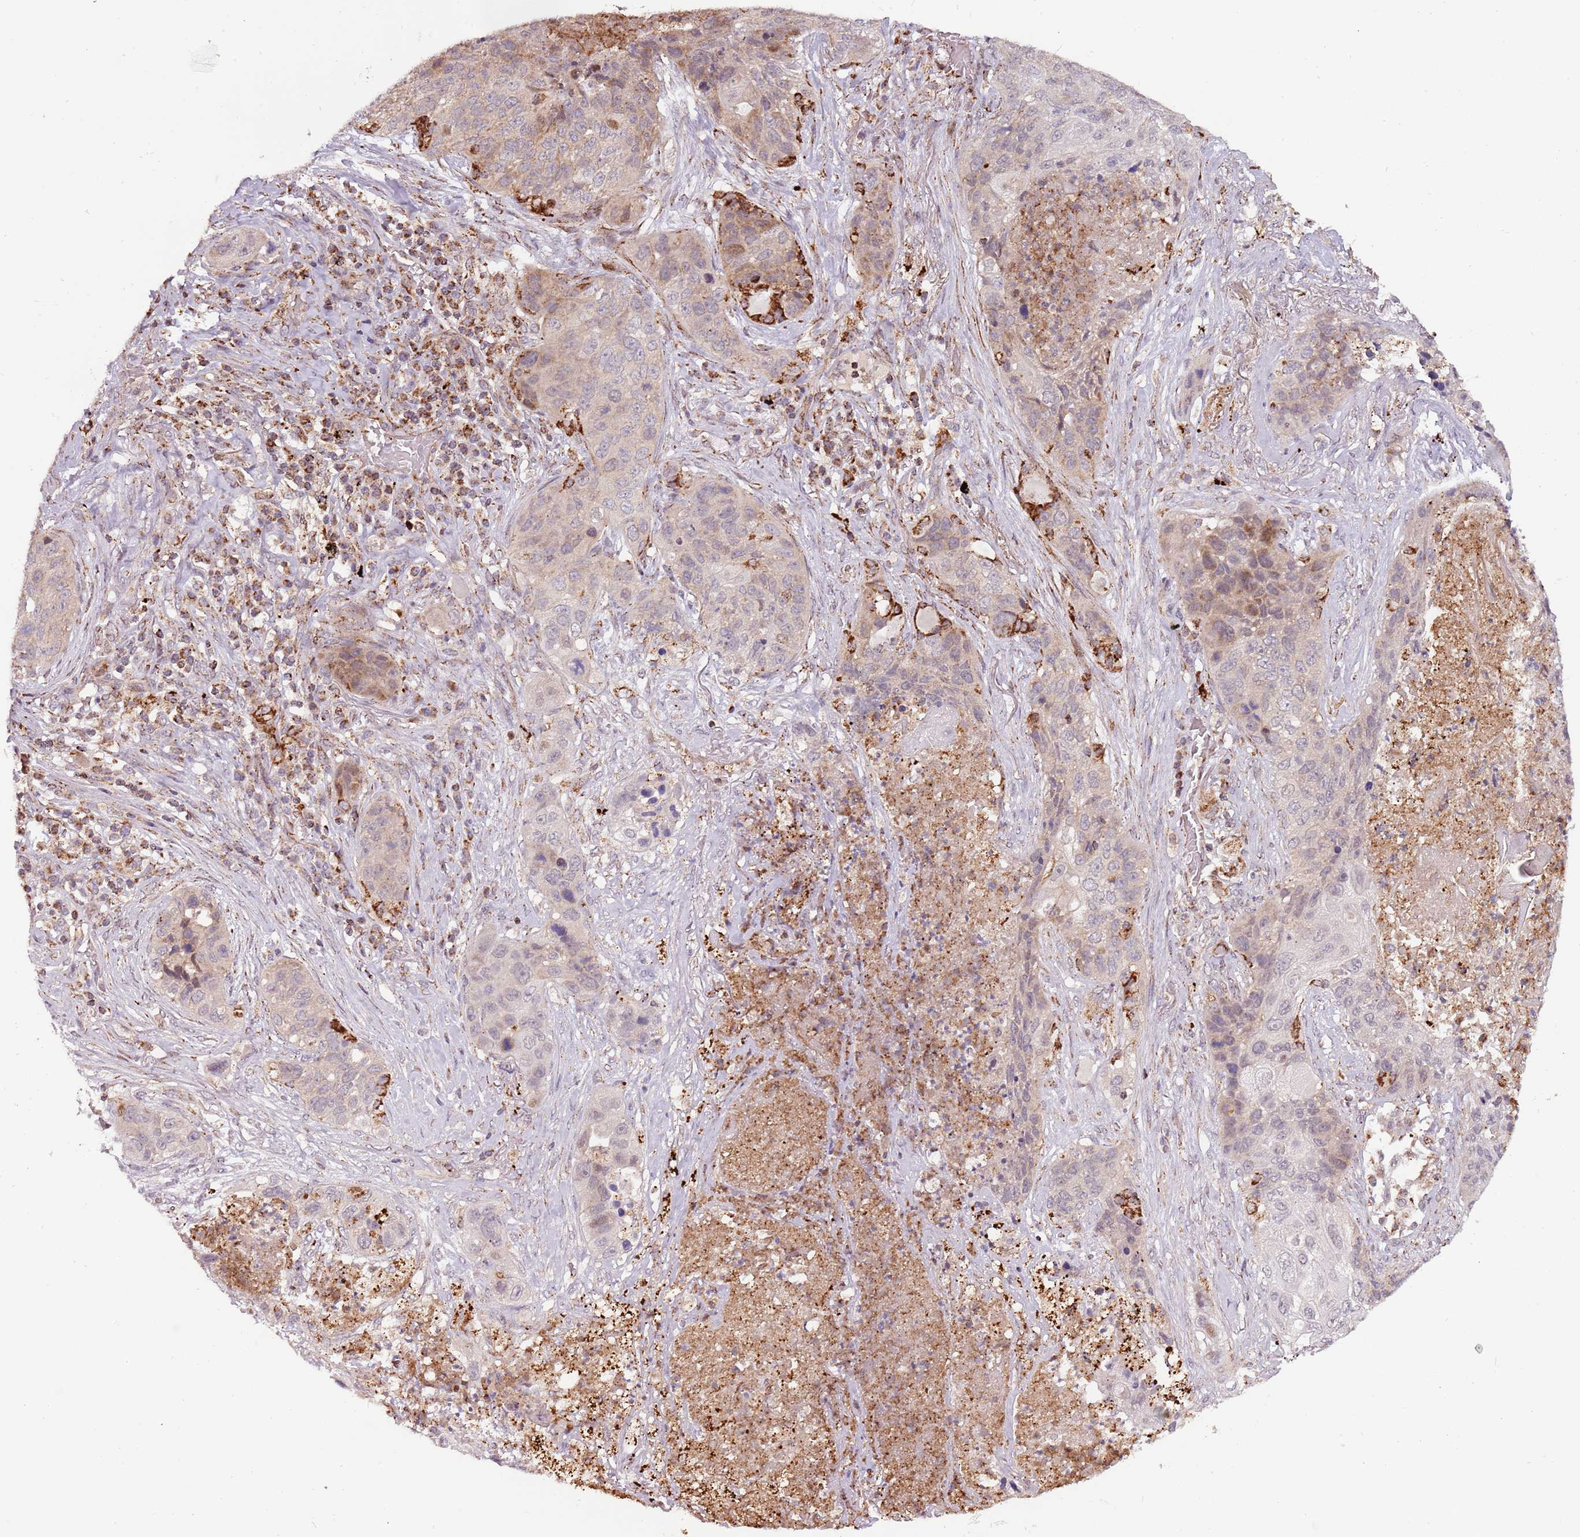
{"staining": {"intensity": "weak", "quantity": "<25%", "location": "cytoplasmic/membranous"}, "tissue": "lung cancer", "cell_type": "Tumor cells", "image_type": "cancer", "snomed": [{"axis": "morphology", "description": "Squamous cell carcinoma, NOS"}, {"axis": "topography", "description": "Lung"}], "caption": "DAB immunohistochemical staining of lung squamous cell carcinoma displays no significant expression in tumor cells. (DAB (3,3'-diaminobenzidine) IHC visualized using brightfield microscopy, high magnification).", "gene": "ULK3", "patient": {"sex": "female", "age": 63}}